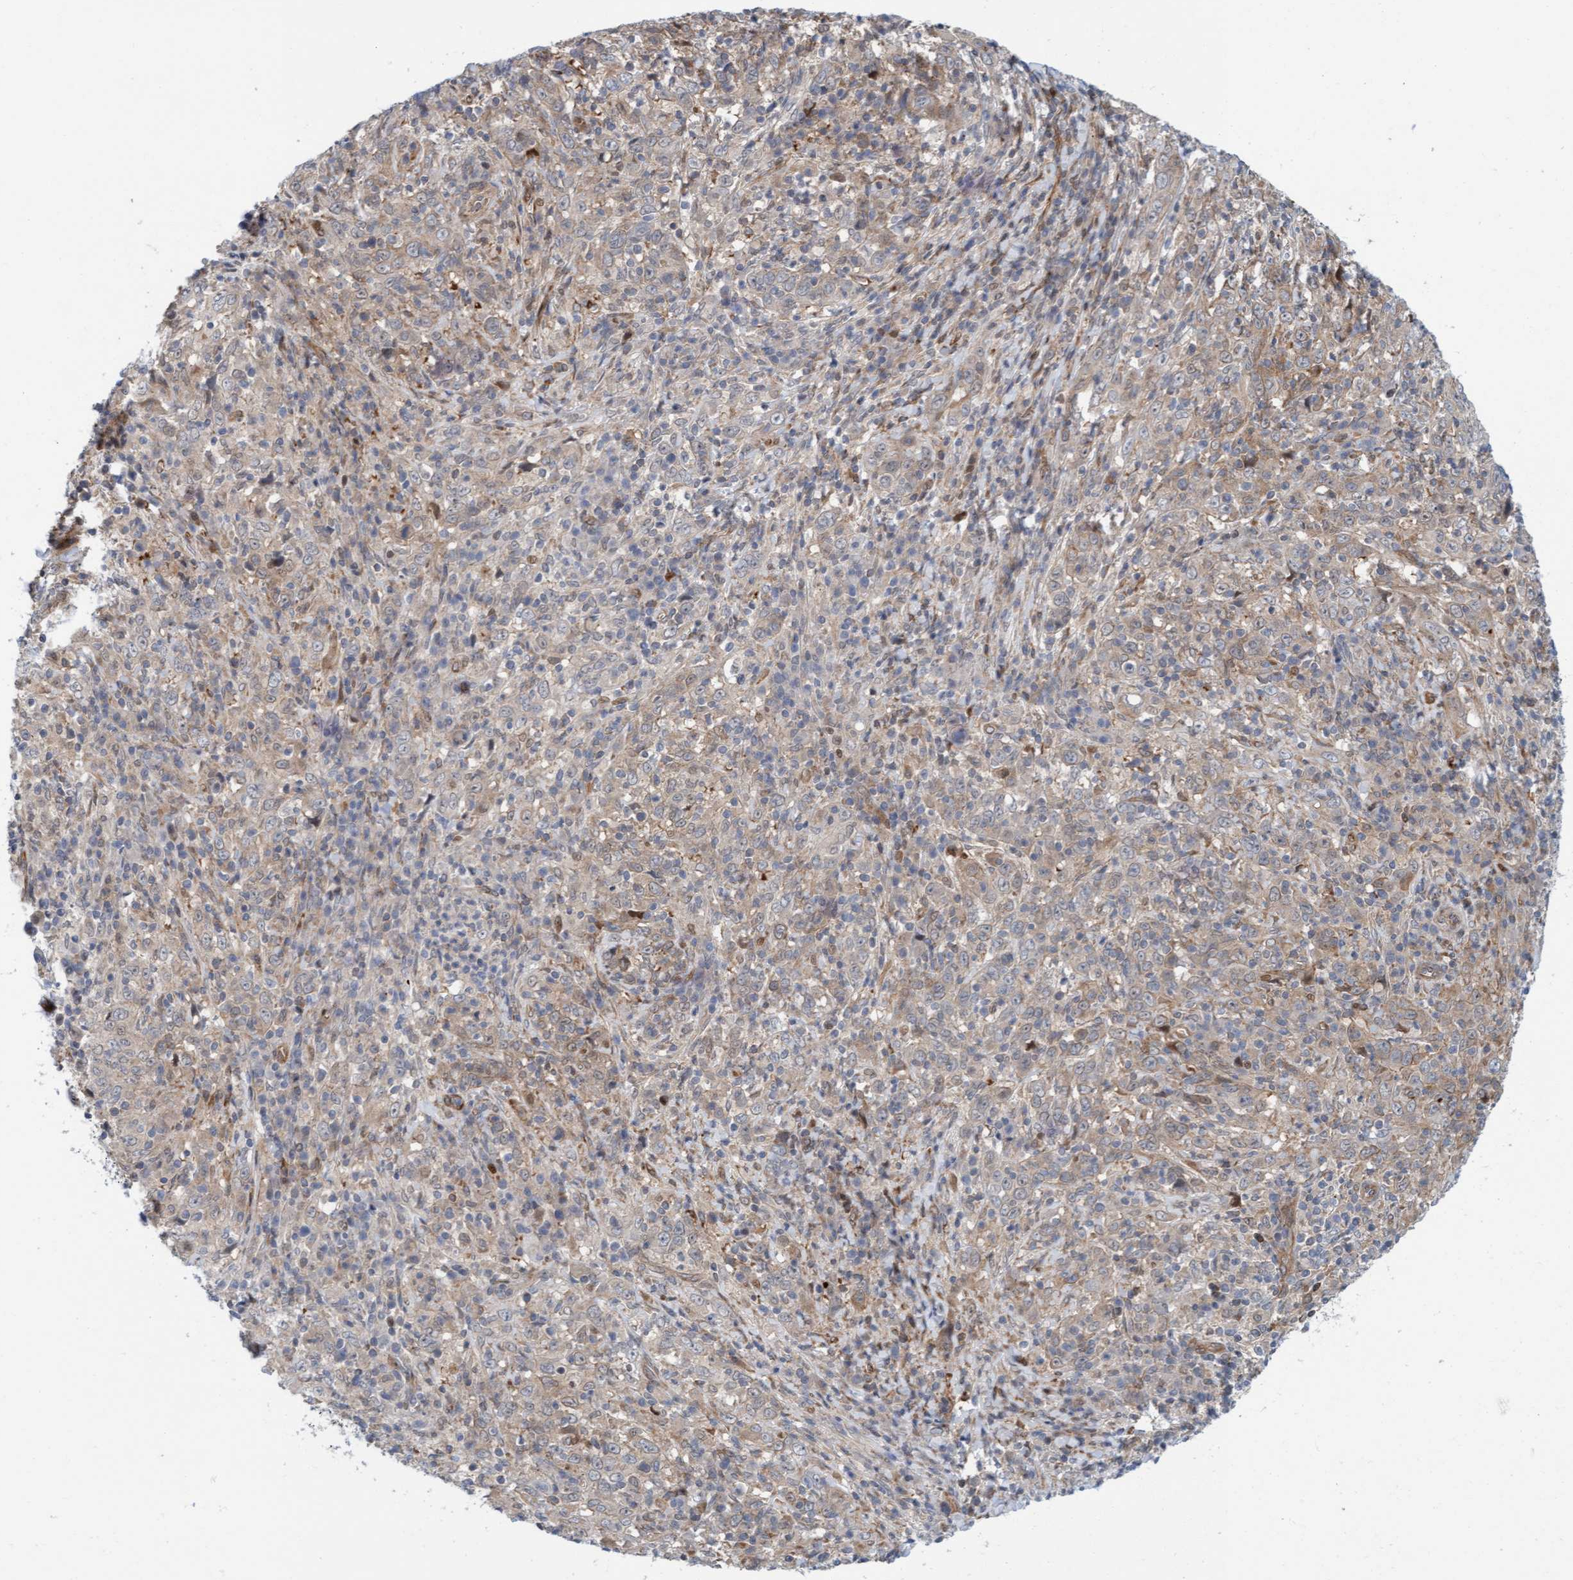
{"staining": {"intensity": "weak", "quantity": ">75%", "location": "cytoplasmic/membranous"}, "tissue": "cervical cancer", "cell_type": "Tumor cells", "image_type": "cancer", "snomed": [{"axis": "morphology", "description": "Squamous cell carcinoma, NOS"}, {"axis": "topography", "description": "Cervix"}], "caption": "Tumor cells reveal weak cytoplasmic/membranous staining in approximately >75% of cells in cervical squamous cell carcinoma. The staining is performed using DAB brown chromogen to label protein expression. The nuclei are counter-stained blue using hematoxylin.", "gene": "EIF4EBP1", "patient": {"sex": "female", "age": 46}}